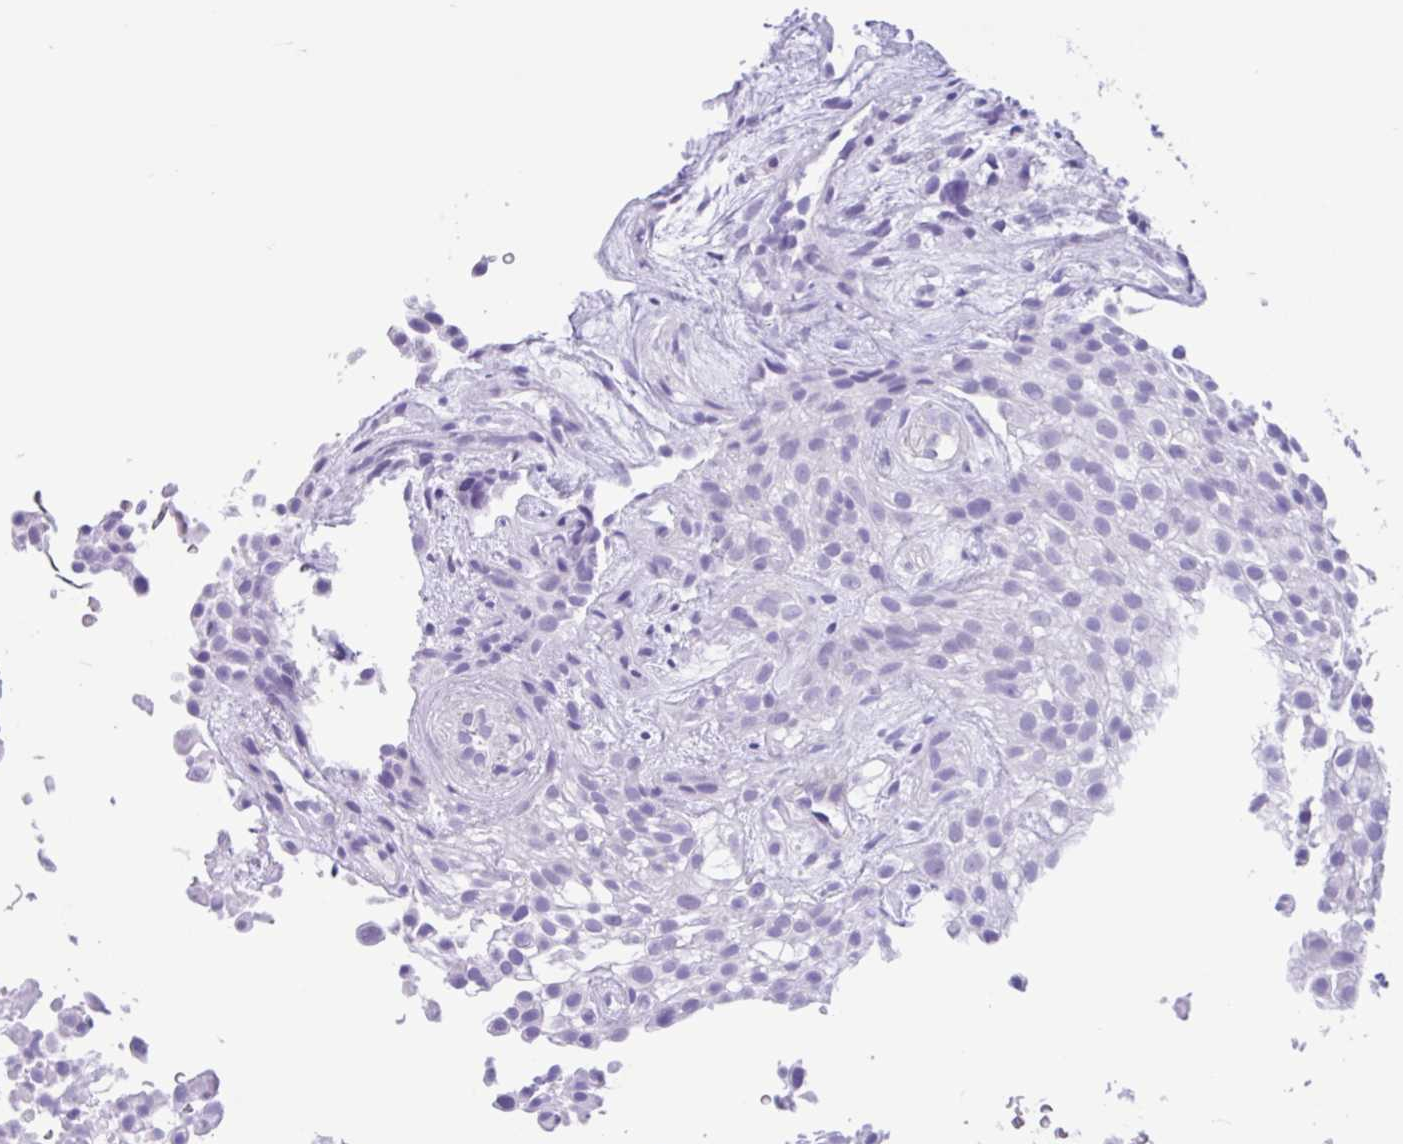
{"staining": {"intensity": "negative", "quantity": "none", "location": "none"}, "tissue": "urothelial cancer", "cell_type": "Tumor cells", "image_type": "cancer", "snomed": [{"axis": "morphology", "description": "Urothelial carcinoma, High grade"}, {"axis": "topography", "description": "Urinary bladder"}], "caption": "IHC image of urothelial cancer stained for a protein (brown), which demonstrates no positivity in tumor cells.", "gene": "IAPP", "patient": {"sex": "male", "age": 56}}